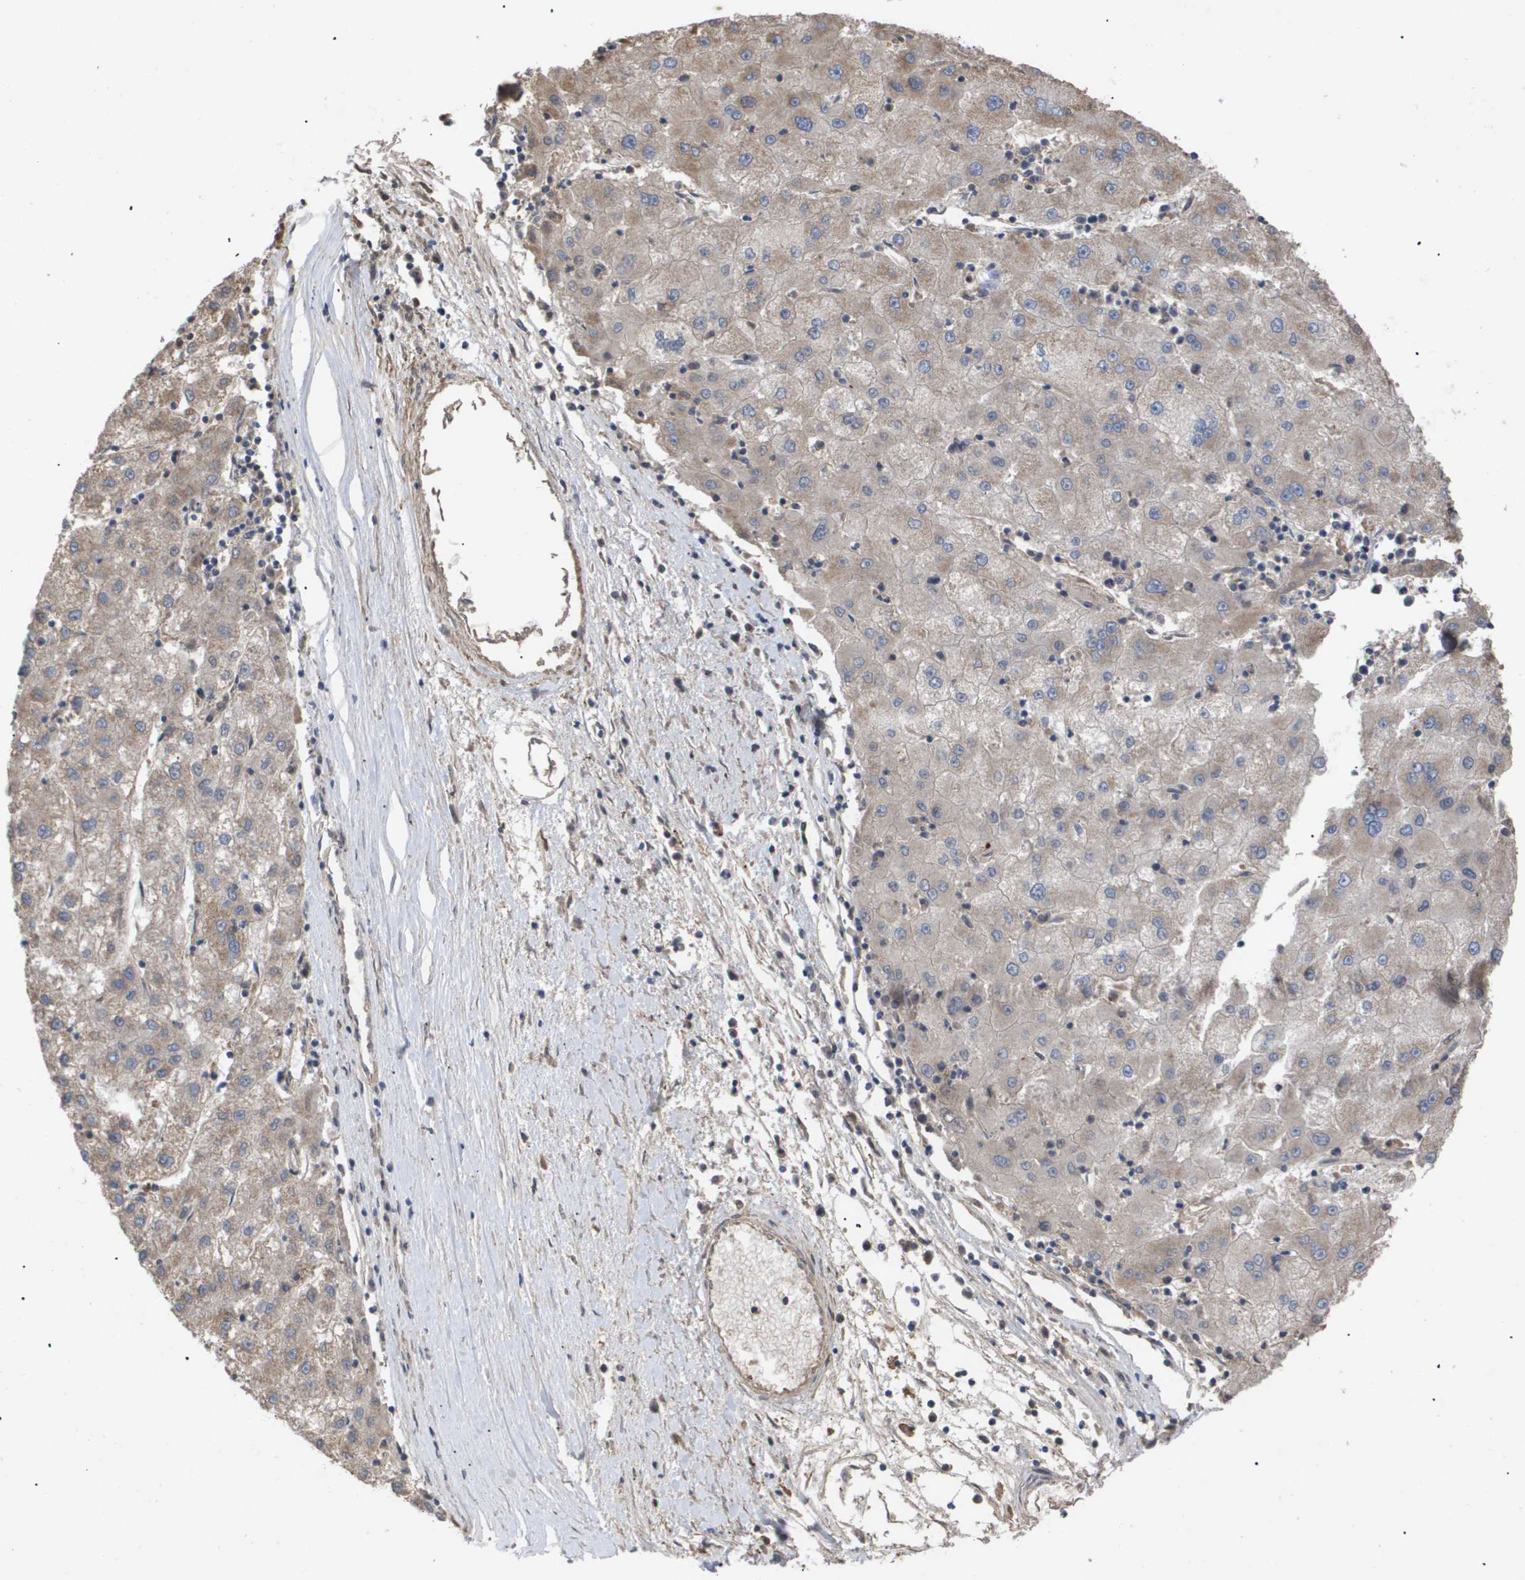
{"staining": {"intensity": "moderate", "quantity": ">75%", "location": "cytoplasmic/membranous"}, "tissue": "liver cancer", "cell_type": "Tumor cells", "image_type": "cancer", "snomed": [{"axis": "morphology", "description": "Carcinoma, Hepatocellular, NOS"}, {"axis": "topography", "description": "Liver"}], "caption": "Immunohistochemistry staining of liver cancer (hepatocellular carcinoma), which demonstrates medium levels of moderate cytoplasmic/membranous positivity in approximately >75% of tumor cells indicating moderate cytoplasmic/membranous protein expression. The staining was performed using DAB (3,3'-diaminobenzidine) (brown) for protein detection and nuclei were counterstained in hematoxylin (blue).", "gene": "TNS1", "patient": {"sex": "male", "age": 72}}